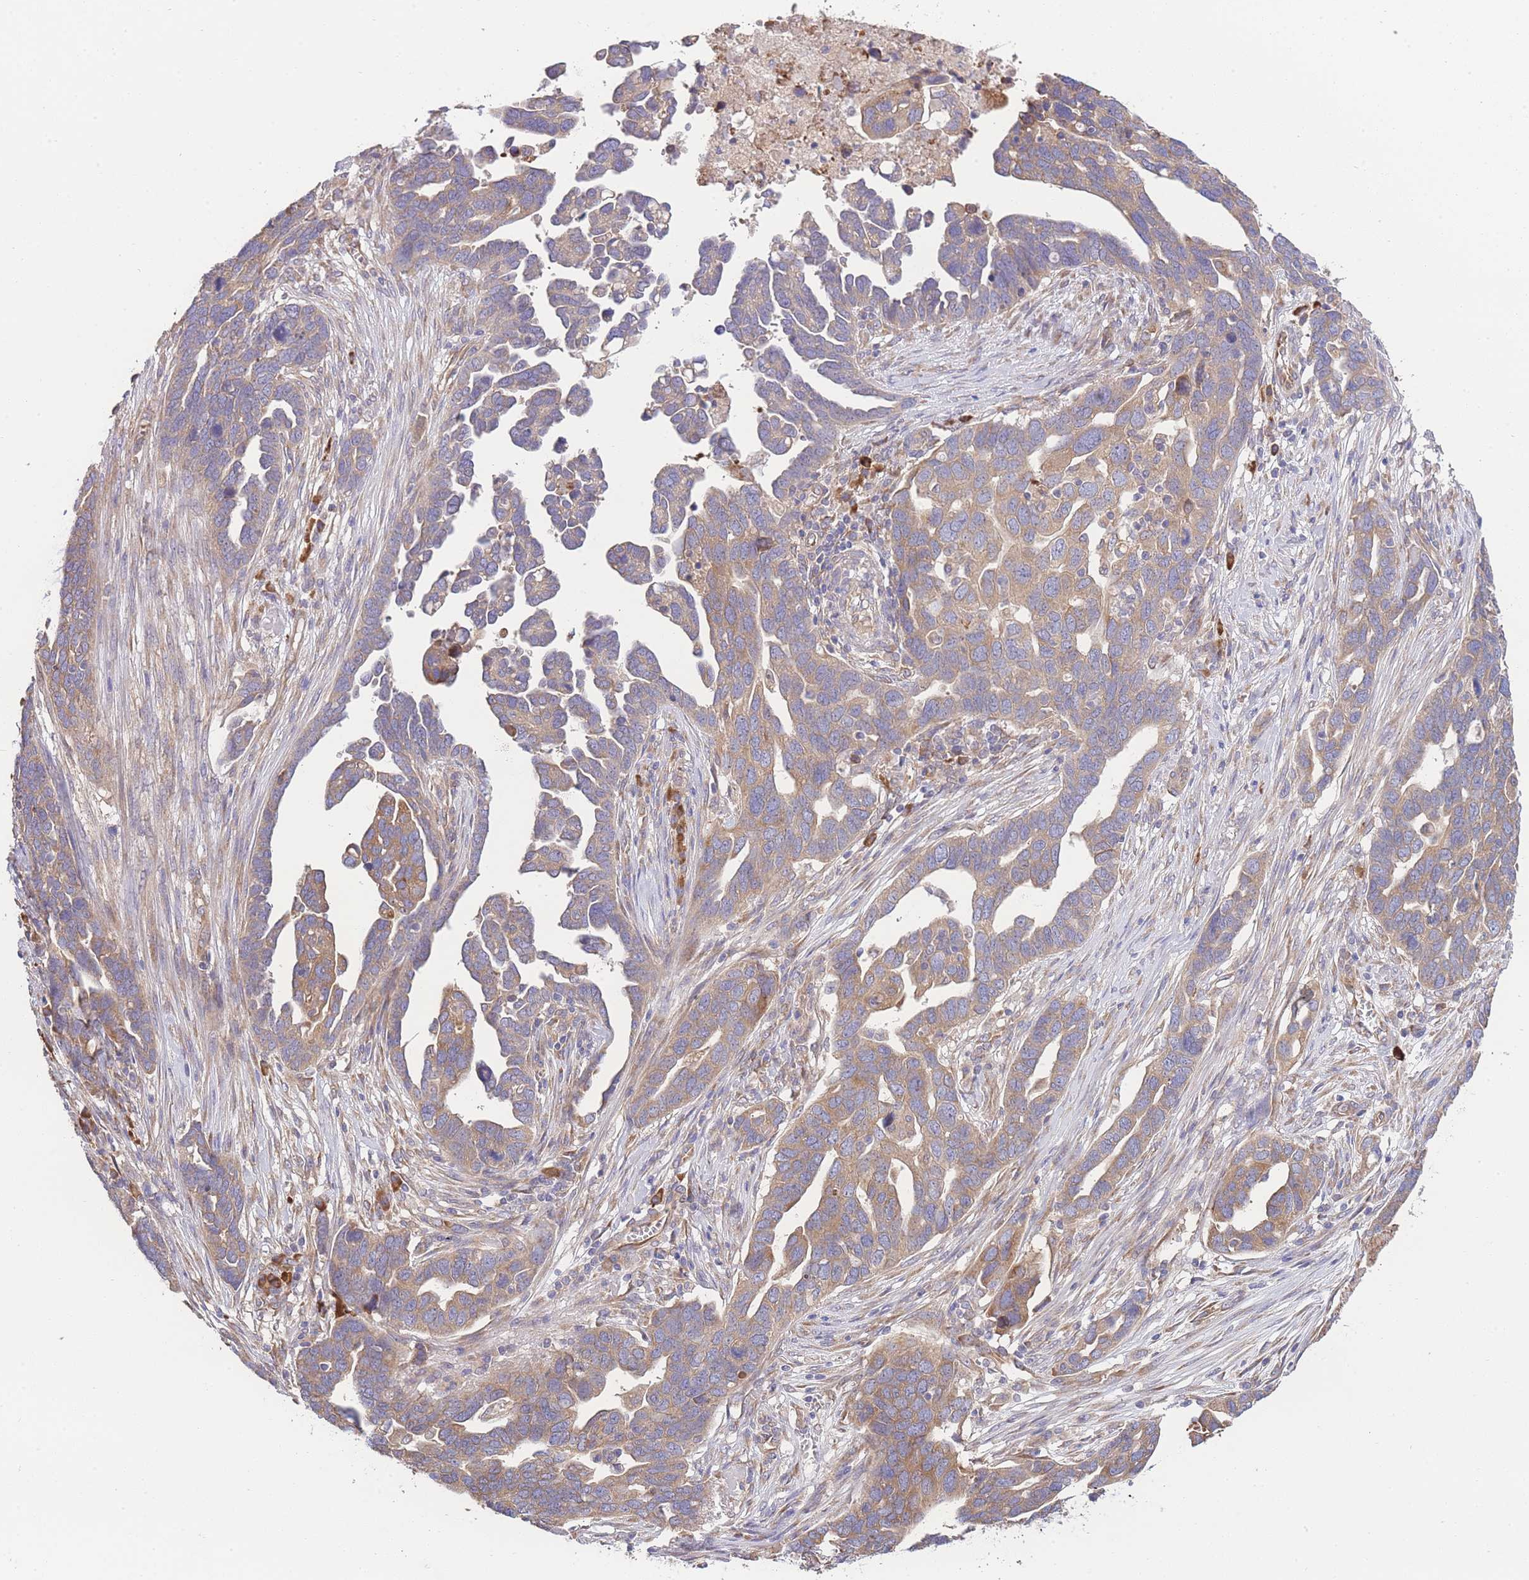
{"staining": {"intensity": "moderate", "quantity": "25%-75%", "location": "cytoplasmic/membranous"}, "tissue": "ovarian cancer", "cell_type": "Tumor cells", "image_type": "cancer", "snomed": [{"axis": "morphology", "description": "Cystadenocarcinoma, serous, NOS"}, {"axis": "topography", "description": "Ovary"}], "caption": "This histopathology image exhibits immunohistochemistry (IHC) staining of human ovarian cancer, with medium moderate cytoplasmic/membranous expression in approximately 25%-75% of tumor cells.", "gene": "BEX1", "patient": {"sex": "female", "age": 54}}